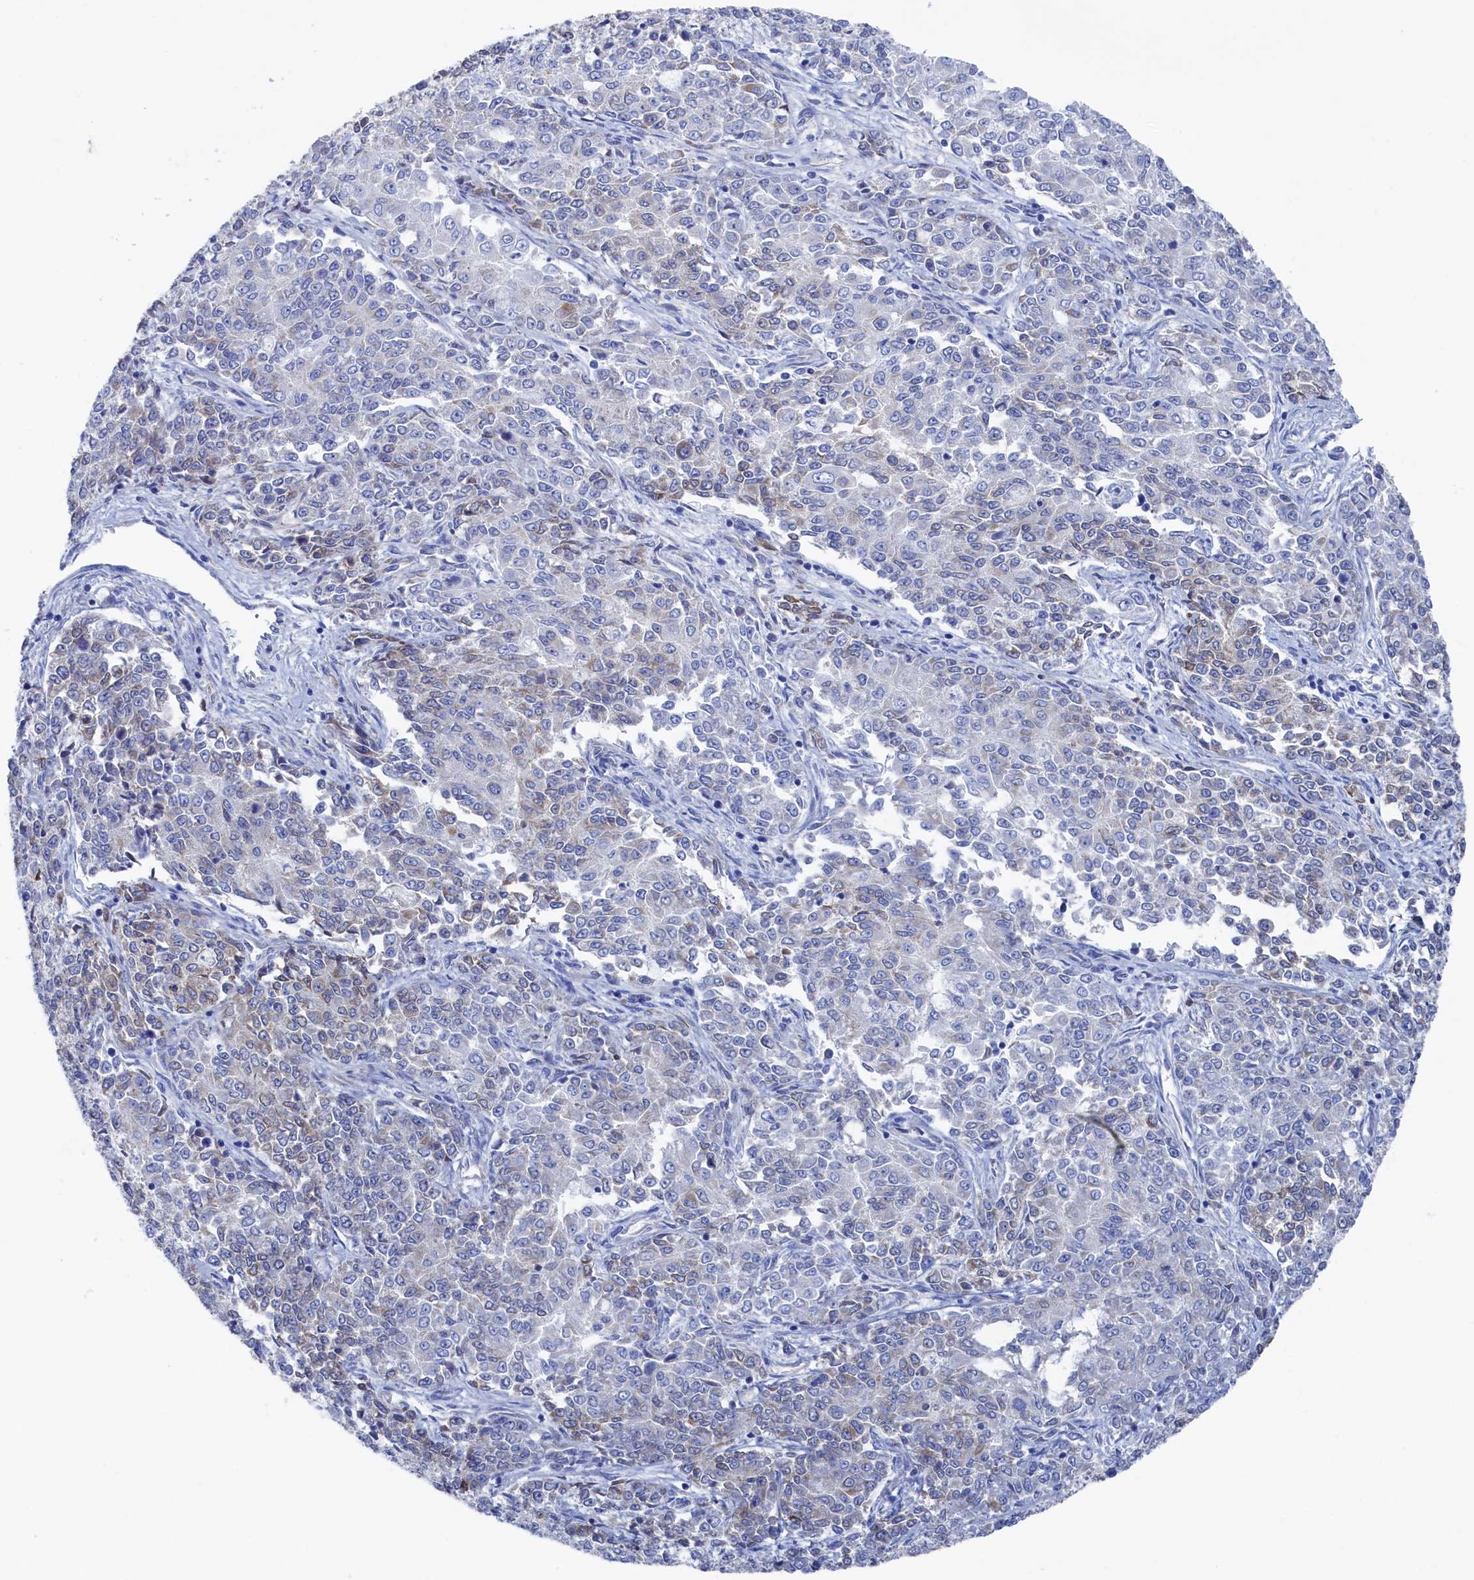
{"staining": {"intensity": "negative", "quantity": "none", "location": "none"}, "tissue": "endometrial cancer", "cell_type": "Tumor cells", "image_type": "cancer", "snomed": [{"axis": "morphology", "description": "Adenocarcinoma, NOS"}, {"axis": "topography", "description": "Endometrium"}], "caption": "This is a photomicrograph of IHC staining of adenocarcinoma (endometrial), which shows no staining in tumor cells.", "gene": "TMOD2", "patient": {"sex": "female", "age": 50}}